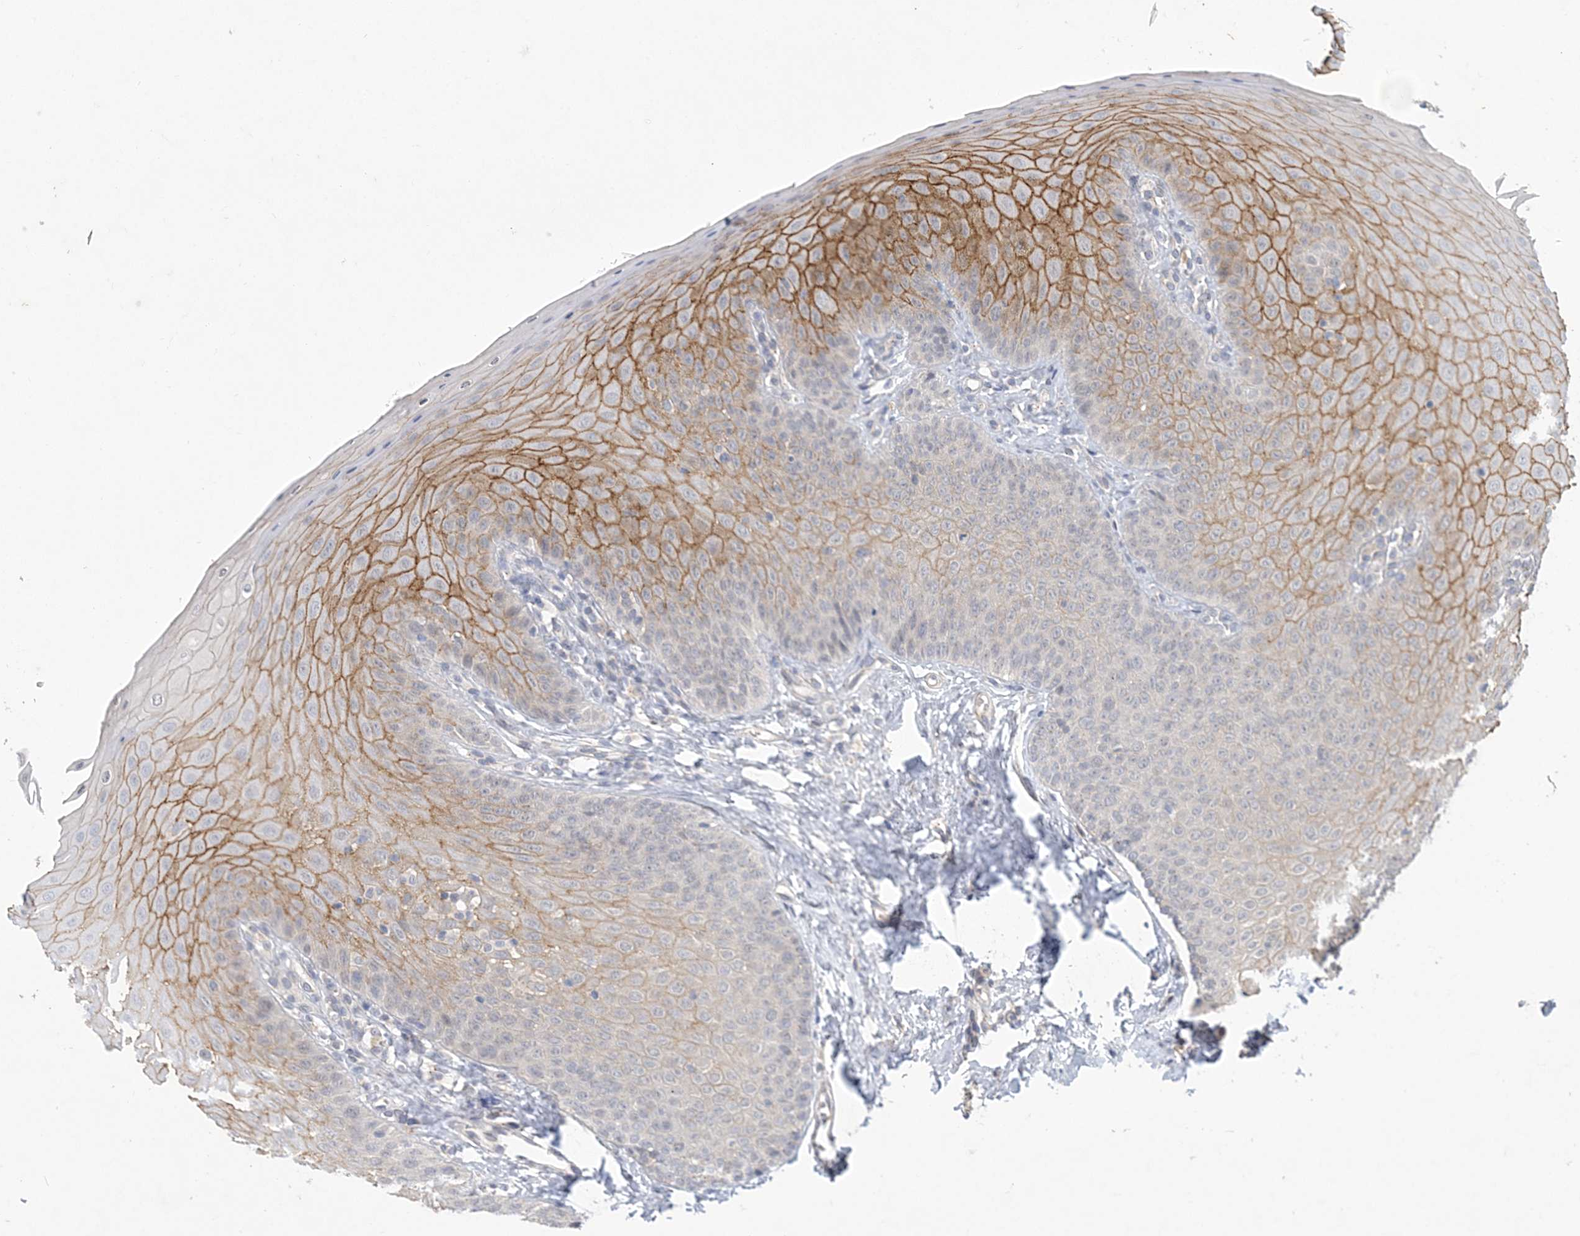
{"staining": {"intensity": "moderate", "quantity": "25%-75%", "location": "cytoplasmic/membranous,nuclear"}, "tissue": "oral mucosa", "cell_type": "Squamous epithelial cells", "image_type": "normal", "snomed": [{"axis": "morphology", "description": "Normal tissue, NOS"}, {"axis": "topography", "description": "Oral tissue"}], "caption": "The histopathology image demonstrates immunohistochemical staining of unremarkable oral mucosa. There is moderate cytoplasmic/membranous,nuclear expression is seen in approximately 25%-75% of squamous epithelial cells.", "gene": "ANKRD35", "patient": {"sex": "female", "age": 68}}